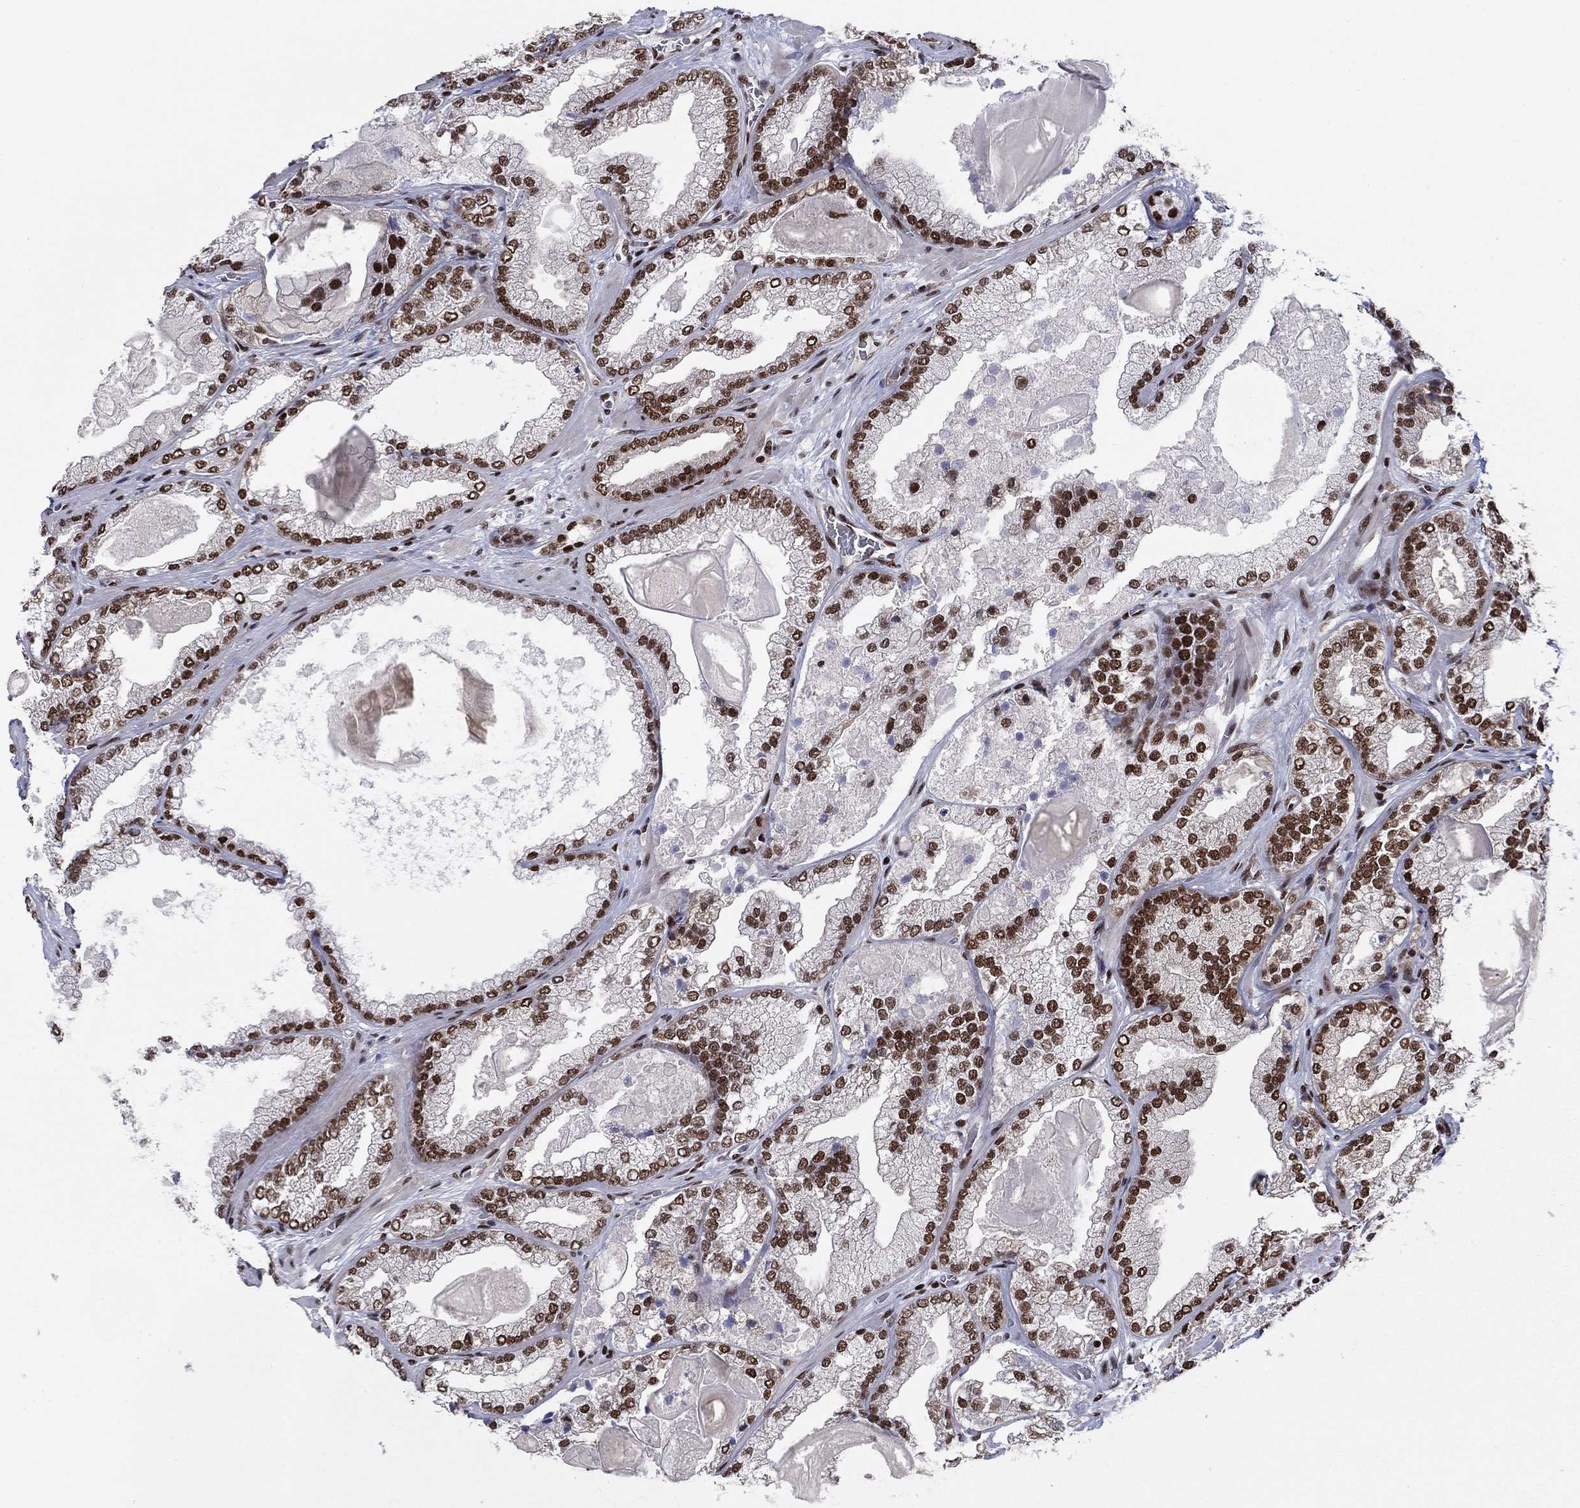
{"staining": {"intensity": "strong", "quantity": "25%-75%", "location": "nuclear"}, "tissue": "prostate cancer", "cell_type": "Tumor cells", "image_type": "cancer", "snomed": [{"axis": "morphology", "description": "Adenocarcinoma, Low grade"}, {"axis": "topography", "description": "Prostate"}], "caption": "High-power microscopy captured an IHC micrograph of low-grade adenocarcinoma (prostate), revealing strong nuclear staining in approximately 25%-75% of tumor cells. The staining was performed using DAB (3,3'-diaminobenzidine), with brown indicating positive protein expression. Nuclei are stained blue with hematoxylin.", "gene": "RPRD1B", "patient": {"sex": "male", "age": 57}}